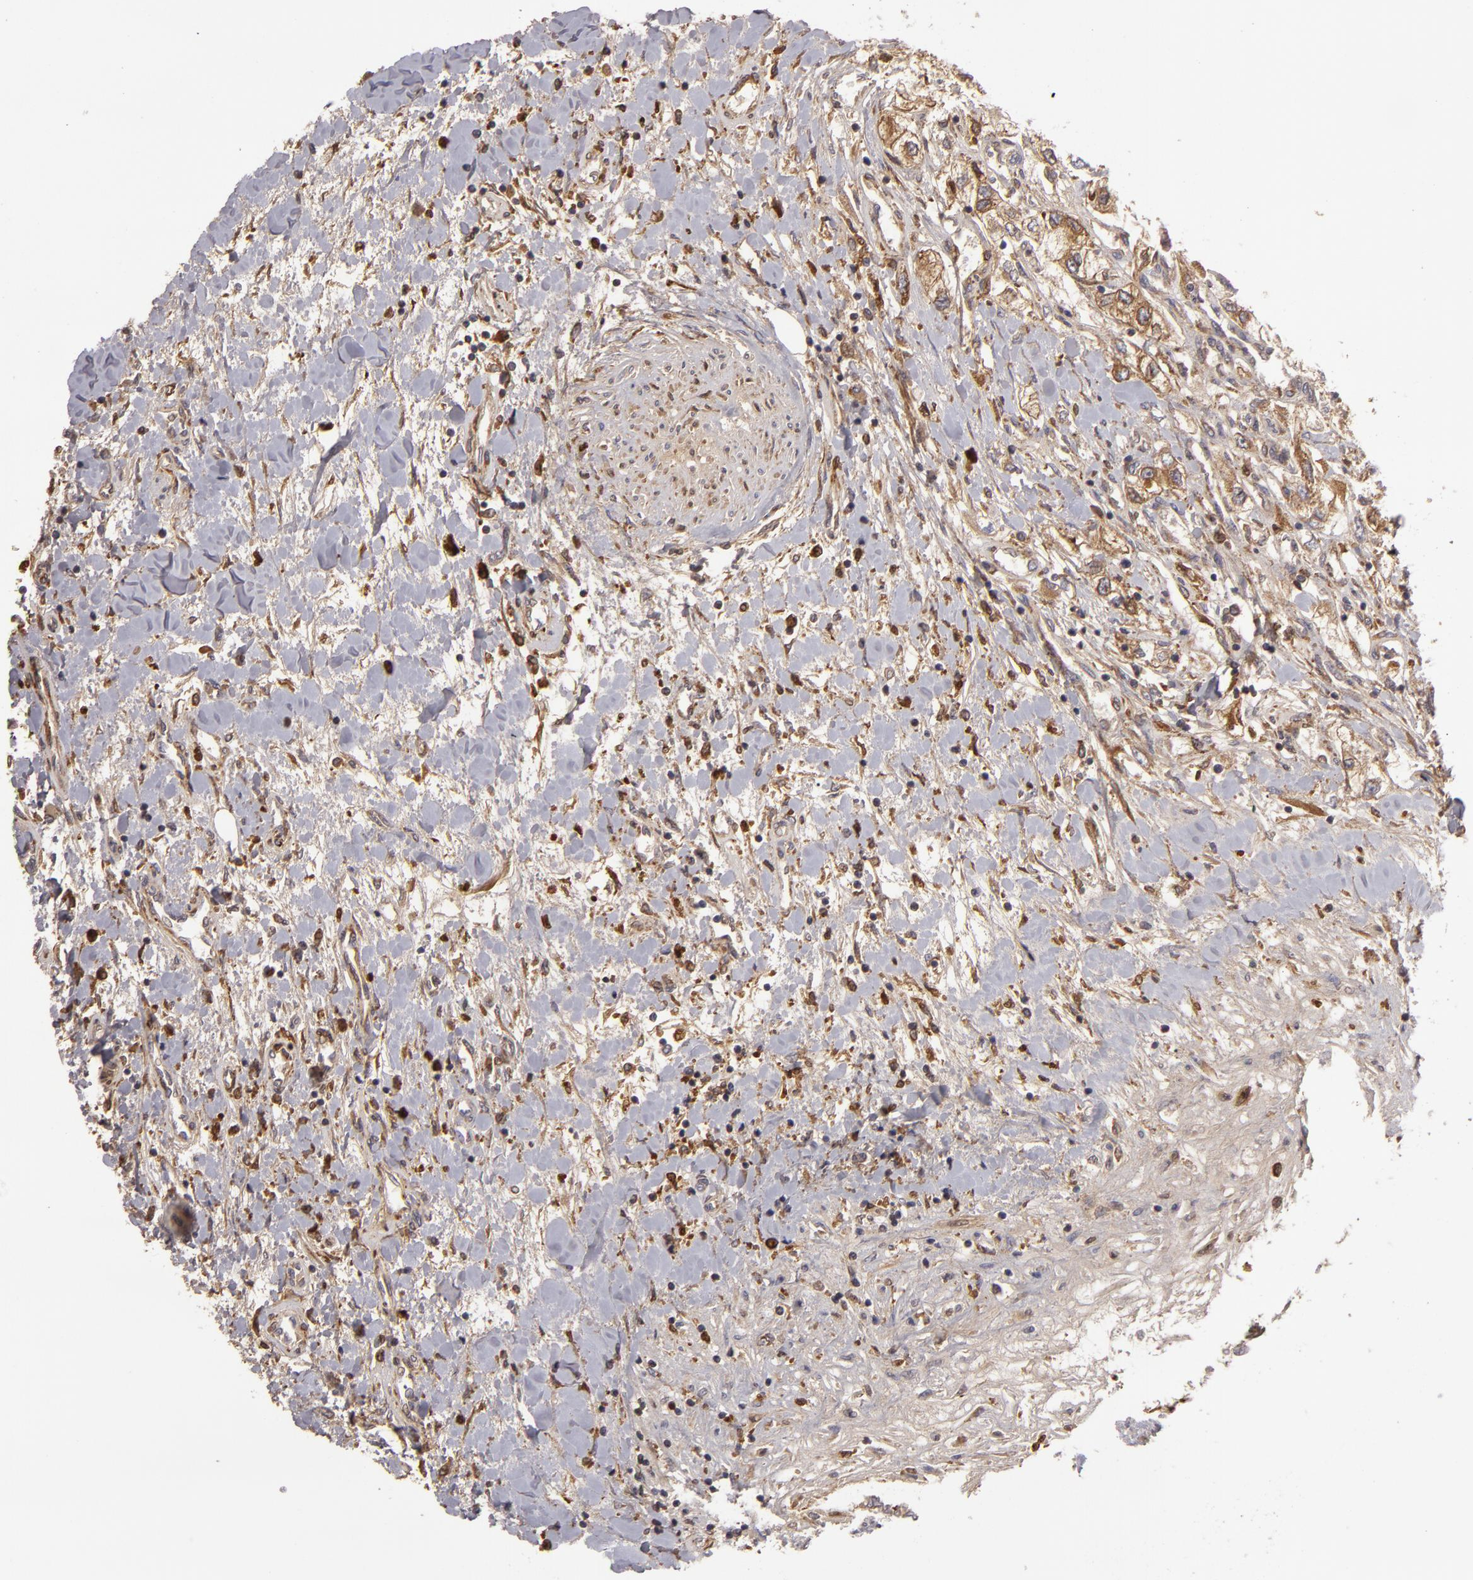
{"staining": {"intensity": "strong", "quantity": ">75%", "location": "cytoplasmic/membranous"}, "tissue": "renal cancer", "cell_type": "Tumor cells", "image_type": "cancer", "snomed": [{"axis": "morphology", "description": "Adenocarcinoma, NOS"}, {"axis": "topography", "description": "Kidney"}], "caption": "Protein positivity by IHC demonstrates strong cytoplasmic/membranous expression in approximately >75% of tumor cells in renal adenocarcinoma.", "gene": "CFB", "patient": {"sex": "male", "age": 57}}